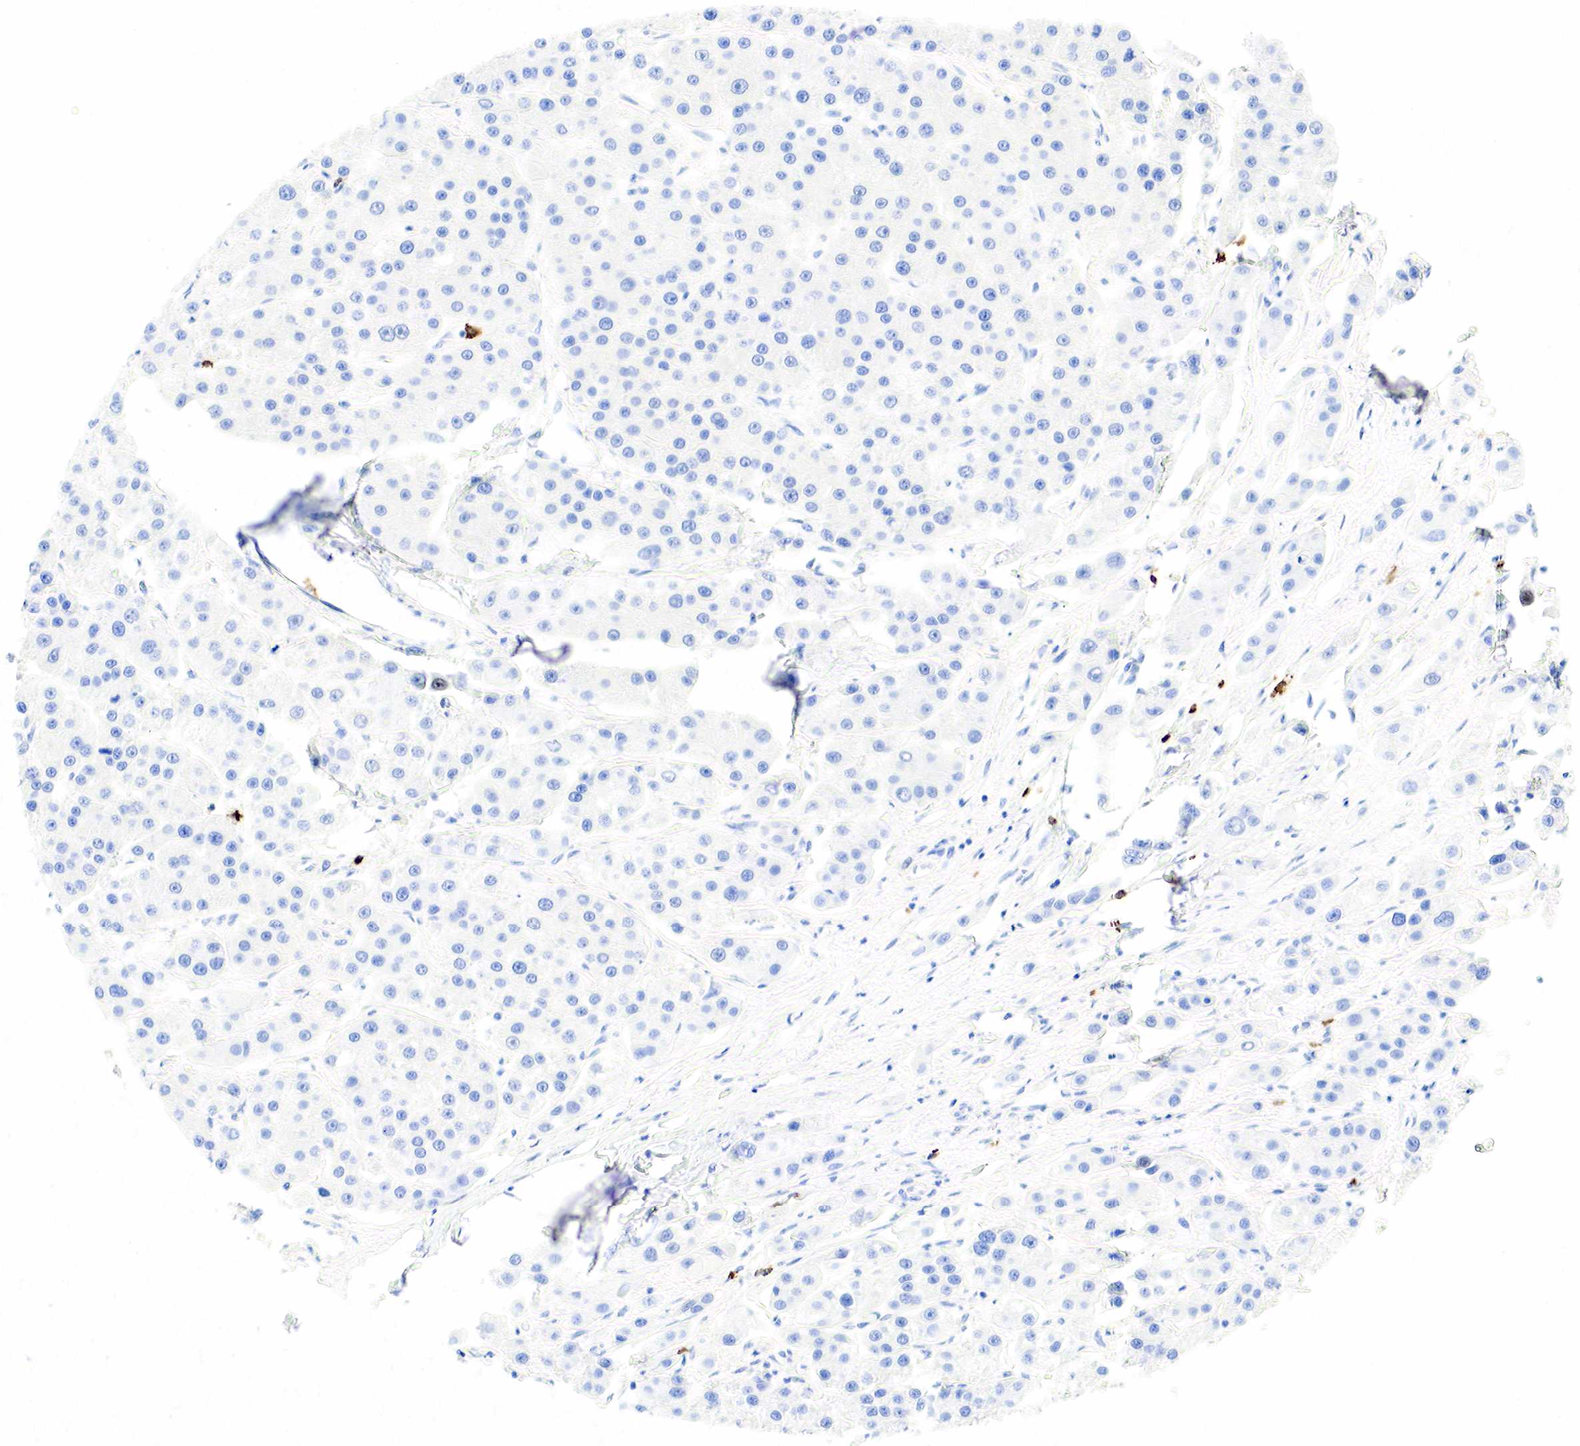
{"staining": {"intensity": "negative", "quantity": "none", "location": "none"}, "tissue": "liver cancer", "cell_type": "Tumor cells", "image_type": "cancer", "snomed": [{"axis": "morphology", "description": "Carcinoma, Hepatocellular, NOS"}, {"axis": "topography", "description": "Liver"}], "caption": "Tumor cells show no significant staining in liver hepatocellular carcinoma.", "gene": "FUT4", "patient": {"sex": "female", "age": 85}}